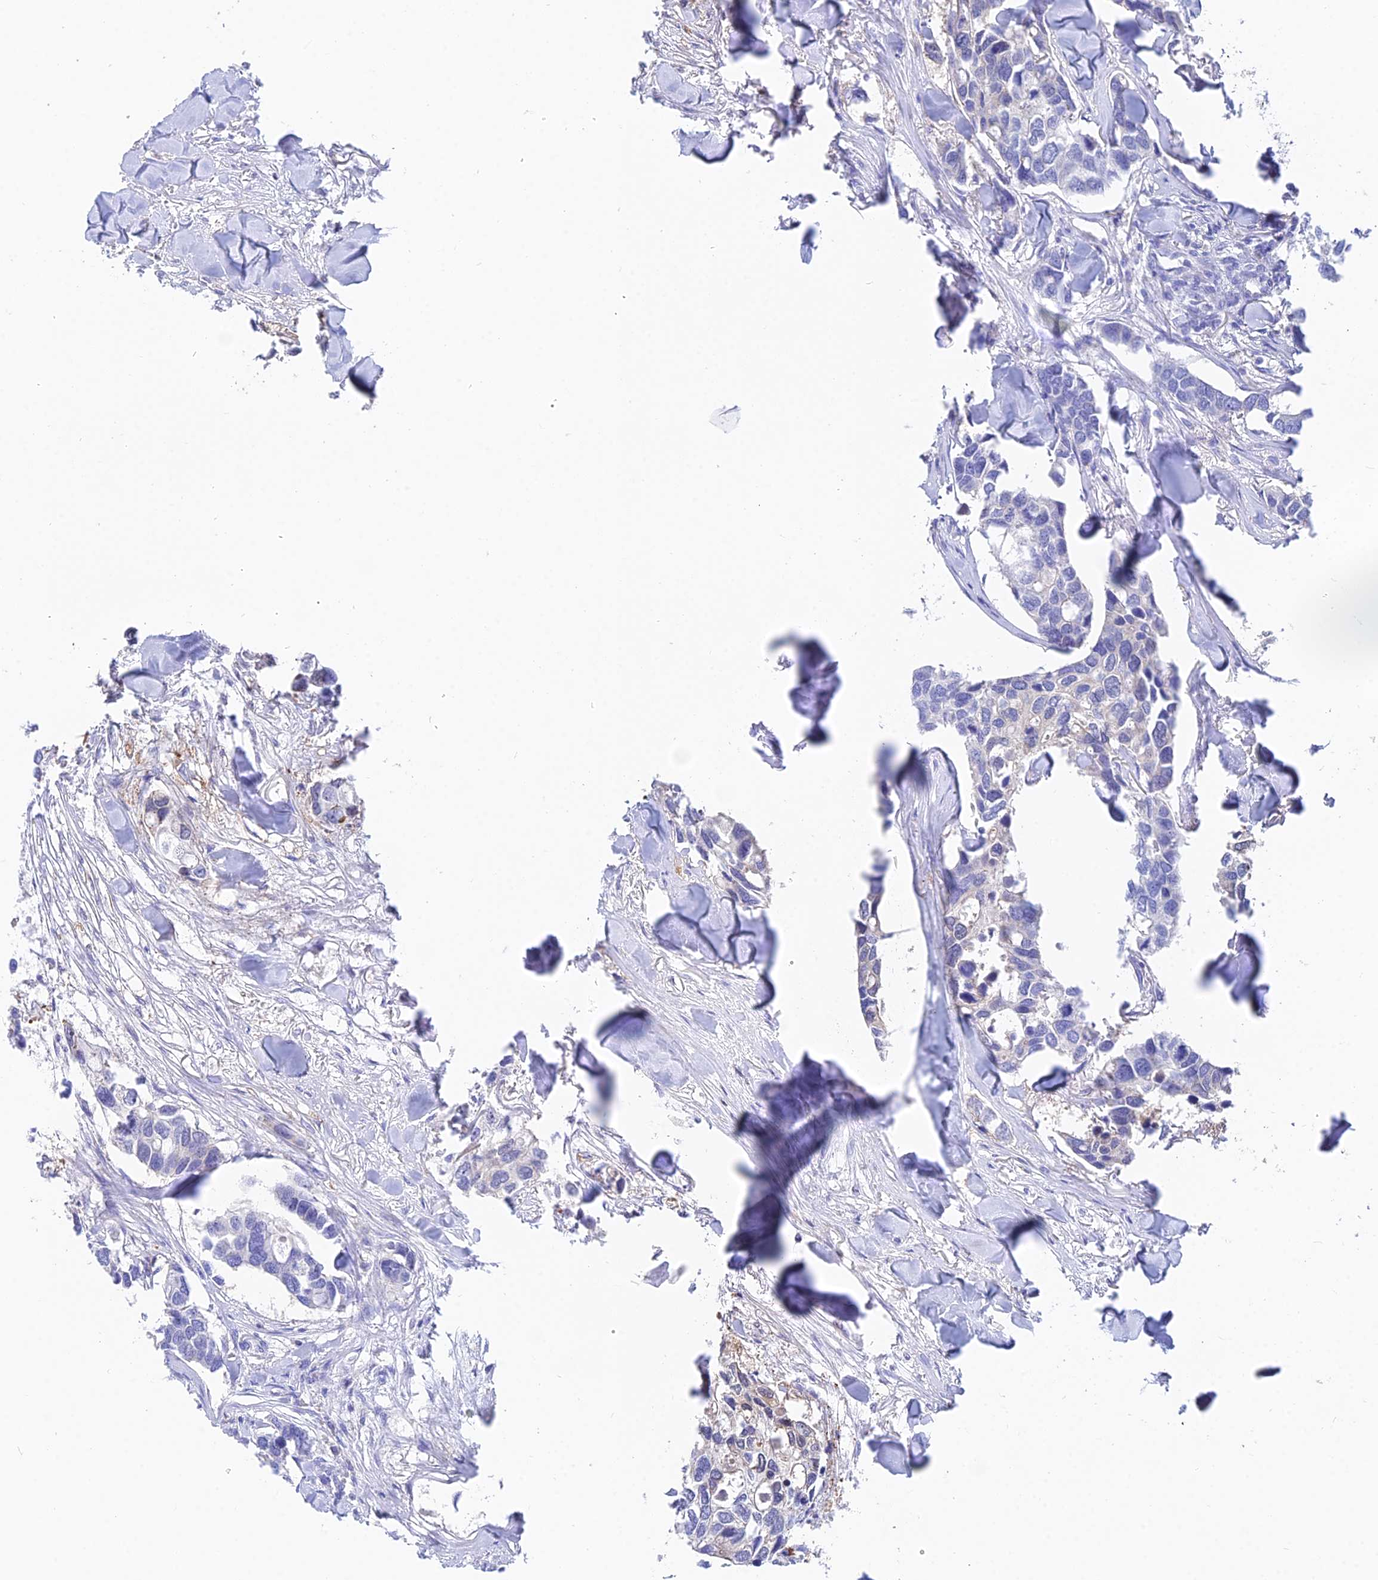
{"staining": {"intensity": "negative", "quantity": "none", "location": "none"}, "tissue": "breast cancer", "cell_type": "Tumor cells", "image_type": "cancer", "snomed": [{"axis": "morphology", "description": "Duct carcinoma"}, {"axis": "topography", "description": "Breast"}], "caption": "Micrograph shows no significant protein positivity in tumor cells of breast cancer (infiltrating ductal carcinoma). The staining is performed using DAB brown chromogen with nuclei counter-stained in using hematoxylin.", "gene": "CEP41", "patient": {"sex": "female", "age": 83}}